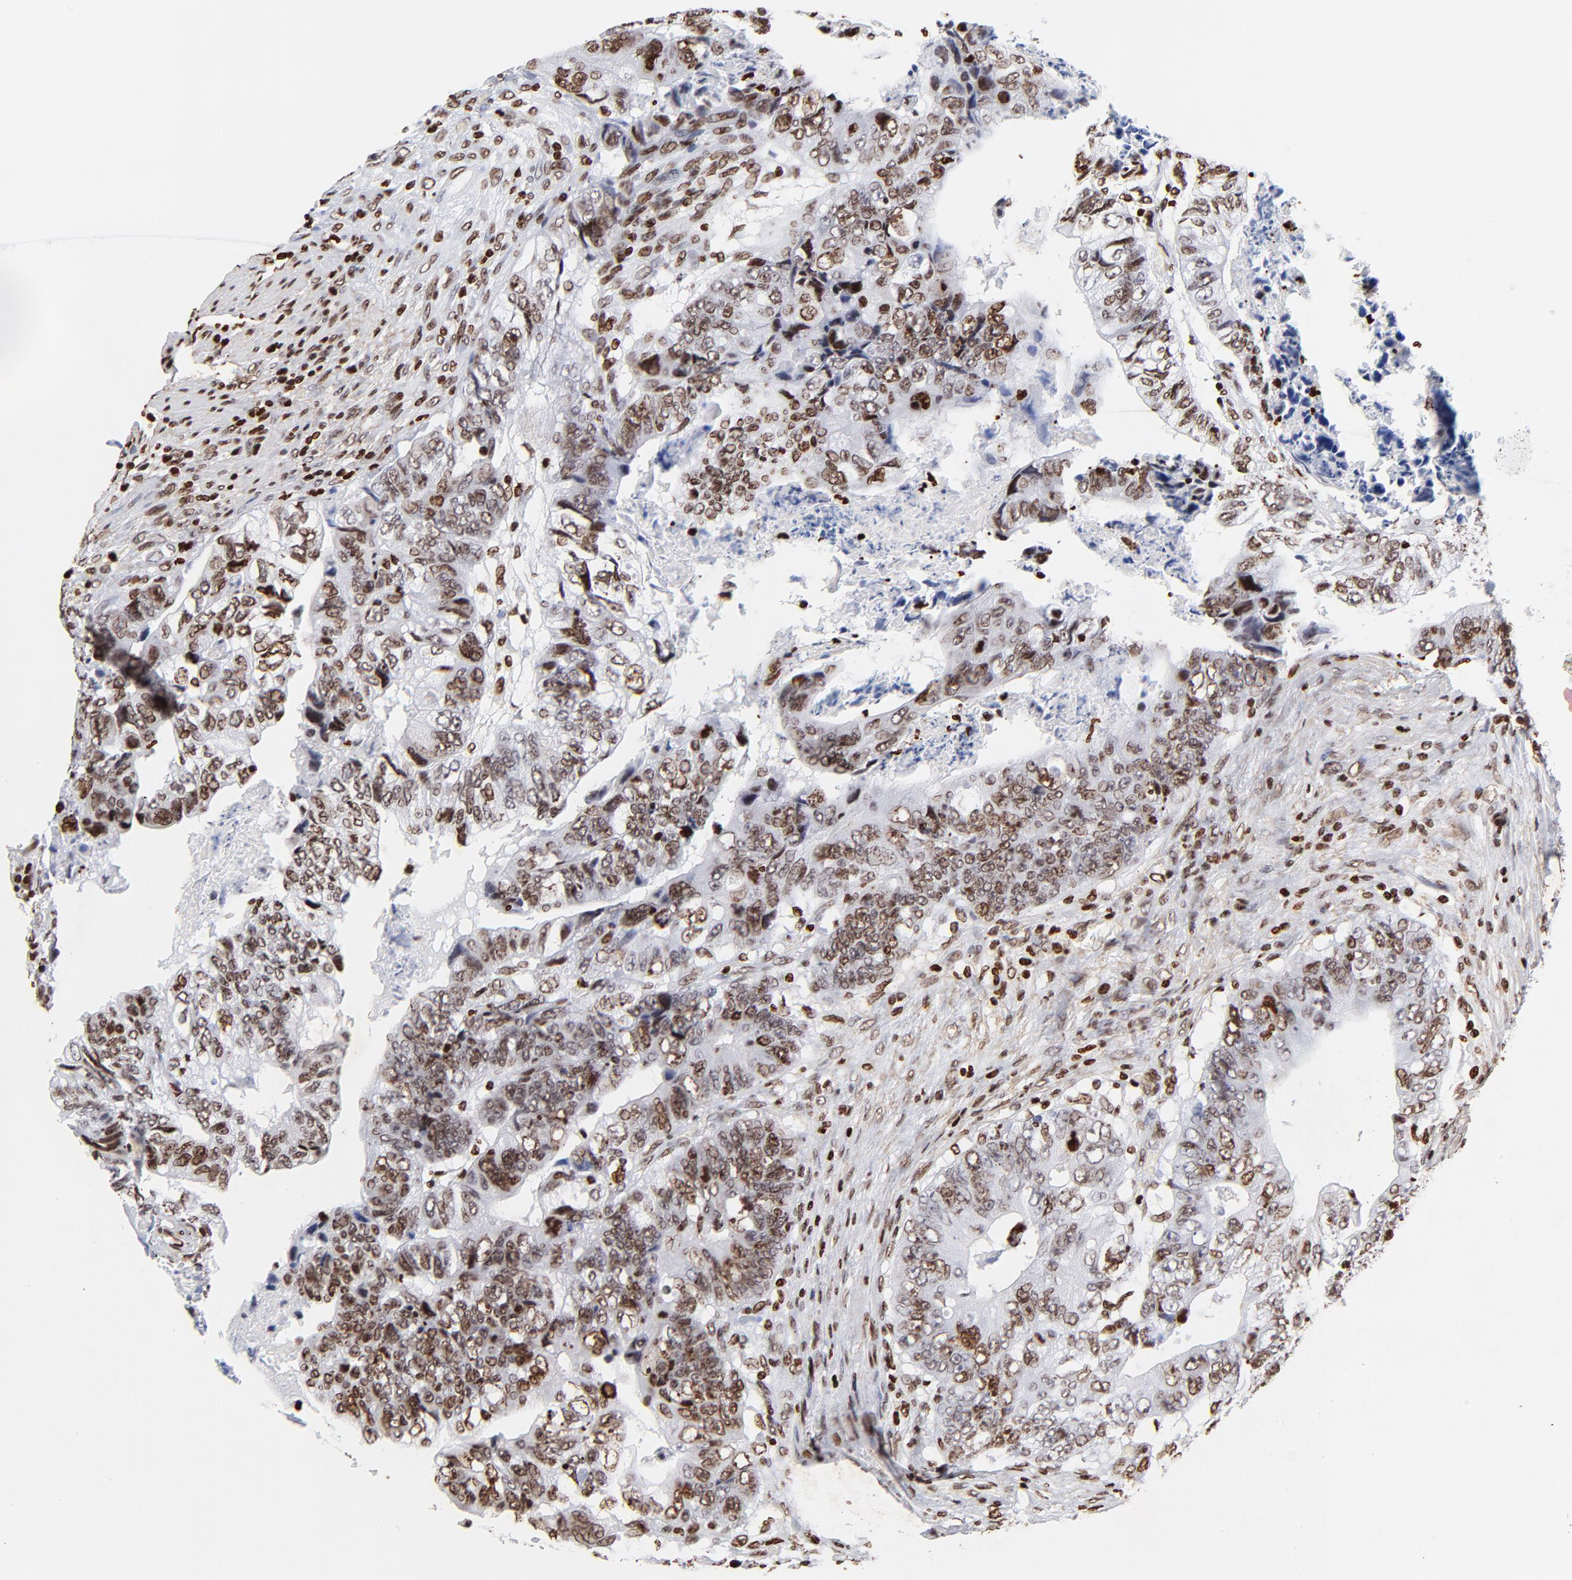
{"staining": {"intensity": "moderate", "quantity": ">75%", "location": "nuclear"}, "tissue": "colorectal cancer", "cell_type": "Tumor cells", "image_type": "cancer", "snomed": [{"axis": "morphology", "description": "Adenocarcinoma, NOS"}, {"axis": "topography", "description": "Rectum"}], "caption": "Protein analysis of colorectal cancer tissue demonstrates moderate nuclear staining in about >75% of tumor cells. (brown staining indicates protein expression, while blue staining denotes nuclei).", "gene": "FBH1", "patient": {"sex": "female", "age": 82}}